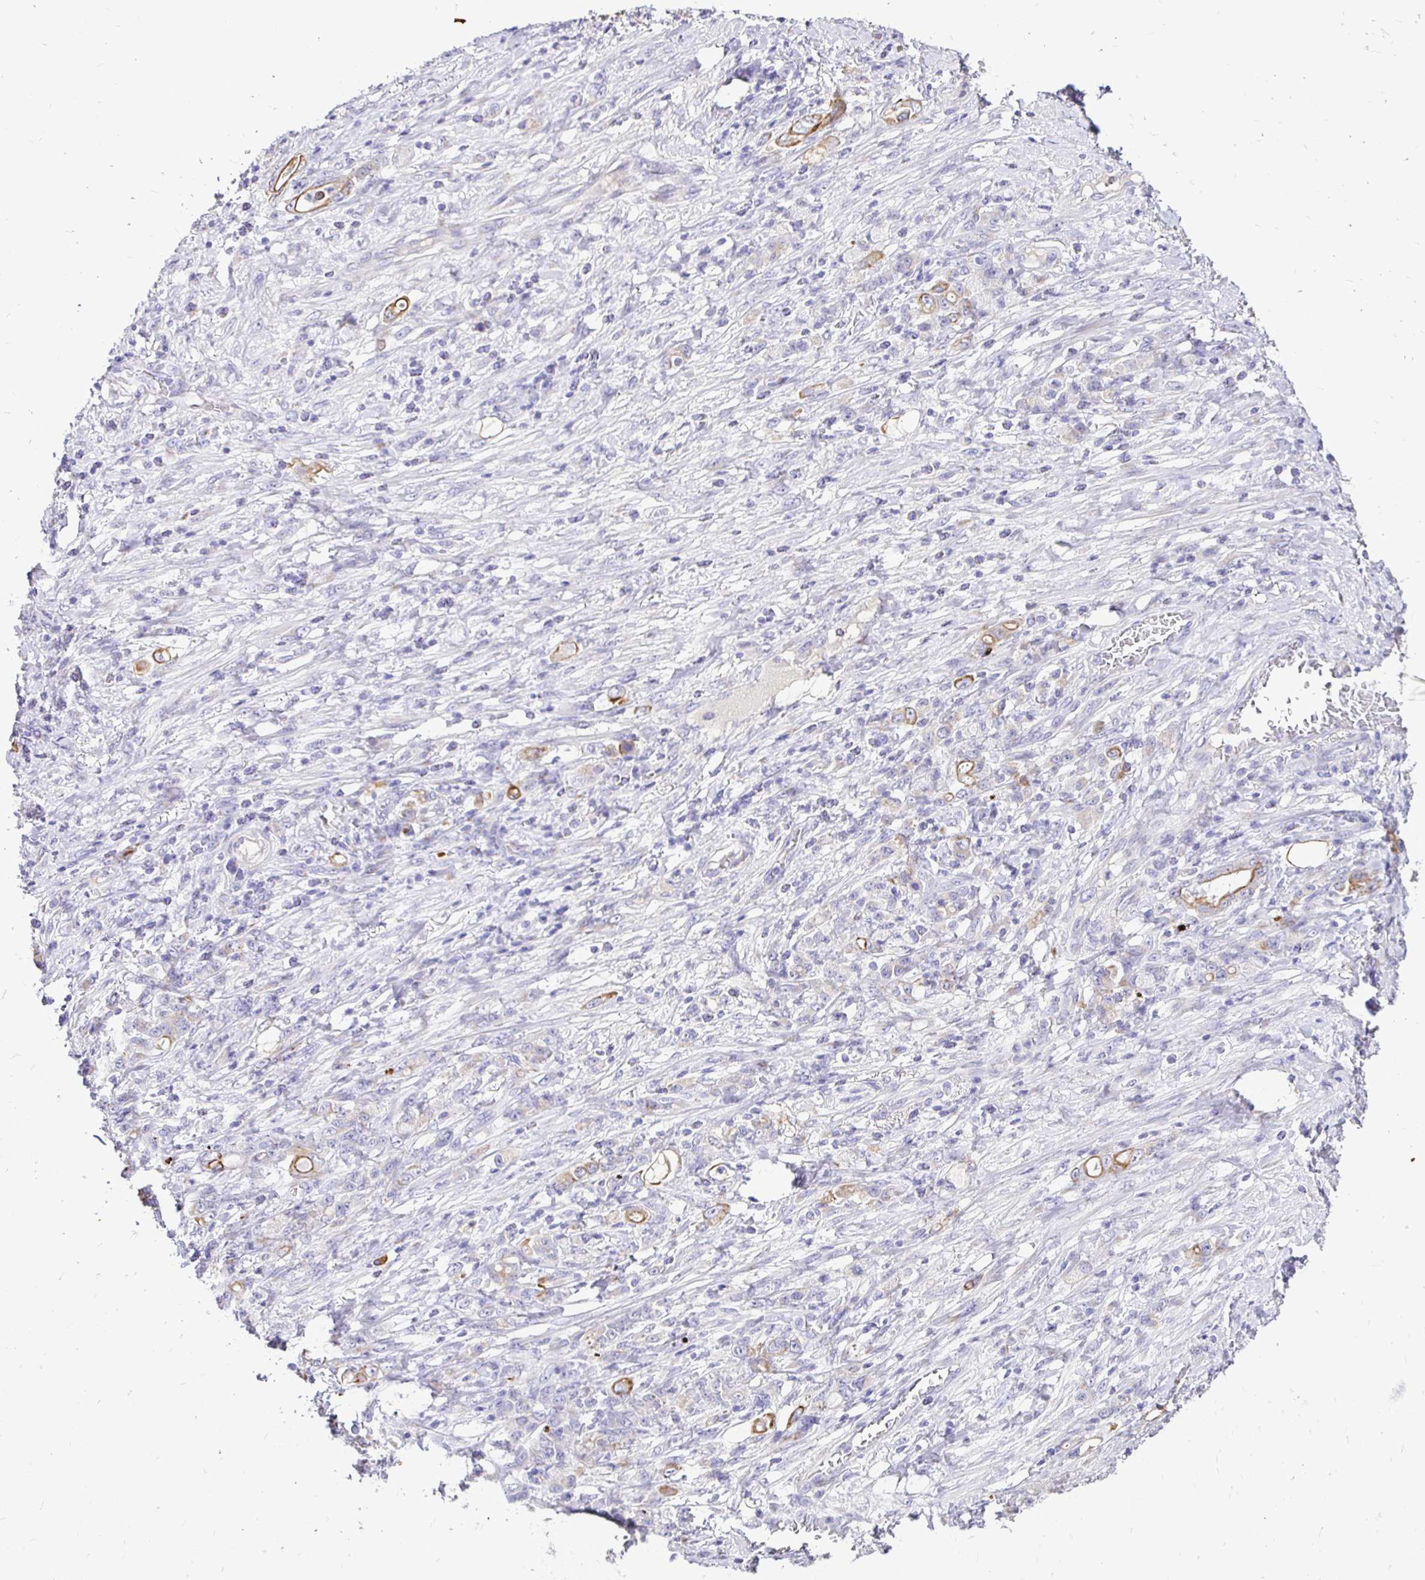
{"staining": {"intensity": "moderate", "quantity": "25%-75%", "location": "cytoplasmic/membranous"}, "tissue": "stomach cancer", "cell_type": "Tumor cells", "image_type": "cancer", "snomed": [{"axis": "morphology", "description": "Adenocarcinoma, NOS"}, {"axis": "topography", "description": "Stomach"}], "caption": "Immunohistochemistry histopathology image of human stomach cancer stained for a protein (brown), which shows medium levels of moderate cytoplasmic/membranous positivity in about 25%-75% of tumor cells.", "gene": "TAF1D", "patient": {"sex": "female", "age": 79}}